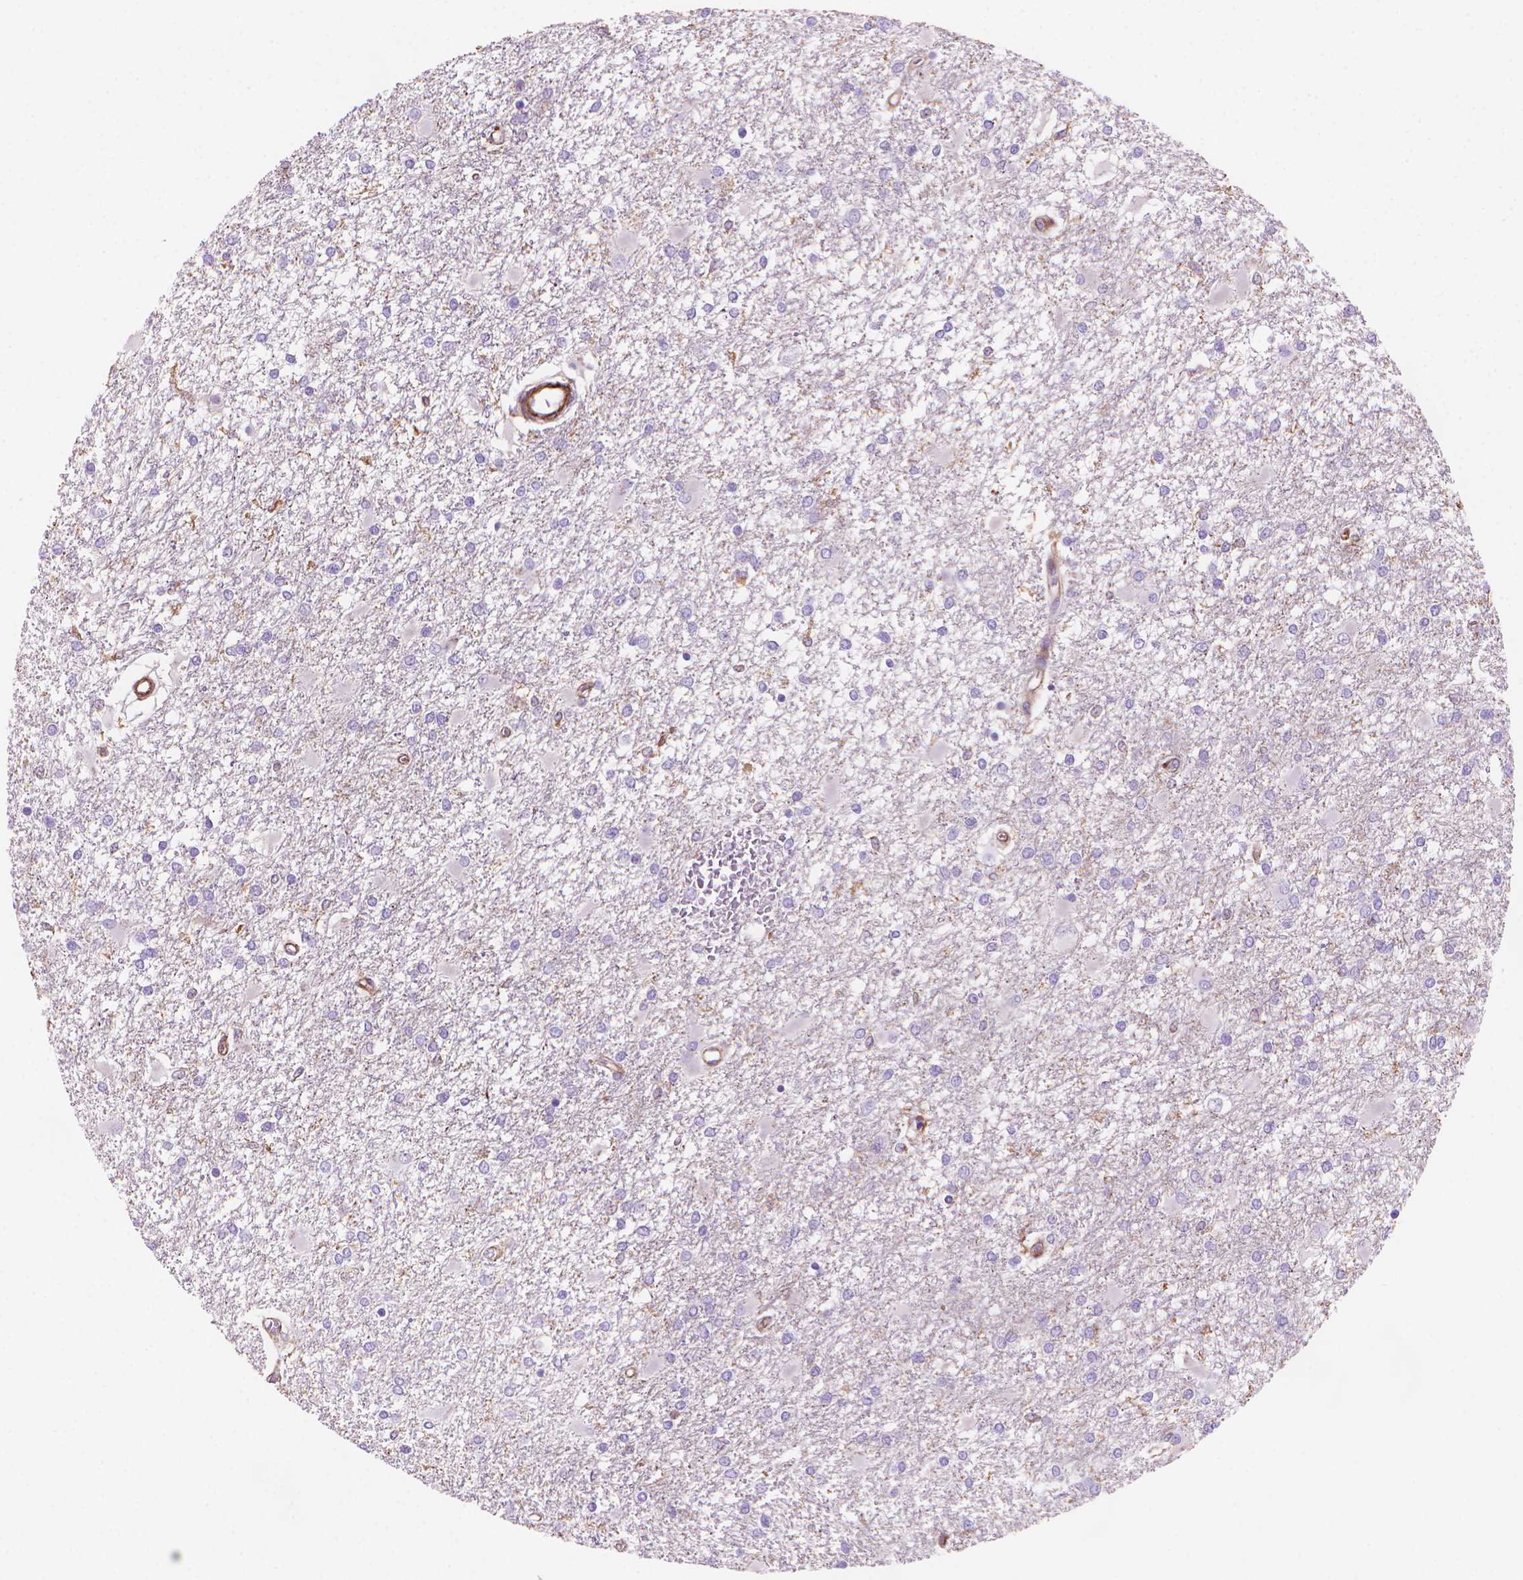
{"staining": {"intensity": "negative", "quantity": "none", "location": "none"}, "tissue": "glioma", "cell_type": "Tumor cells", "image_type": "cancer", "snomed": [{"axis": "morphology", "description": "Glioma, malignant, High grade"}, {"axis": "topography", "description": "Cerebral cortex"}], "caption": "IHC micrograph of malignant glioma (high-grade) stained for a protein (brown), which exhibits no expression in tumor cells.", "gene": "PATJ", "patient": {"sex": "male", "age": 79}}